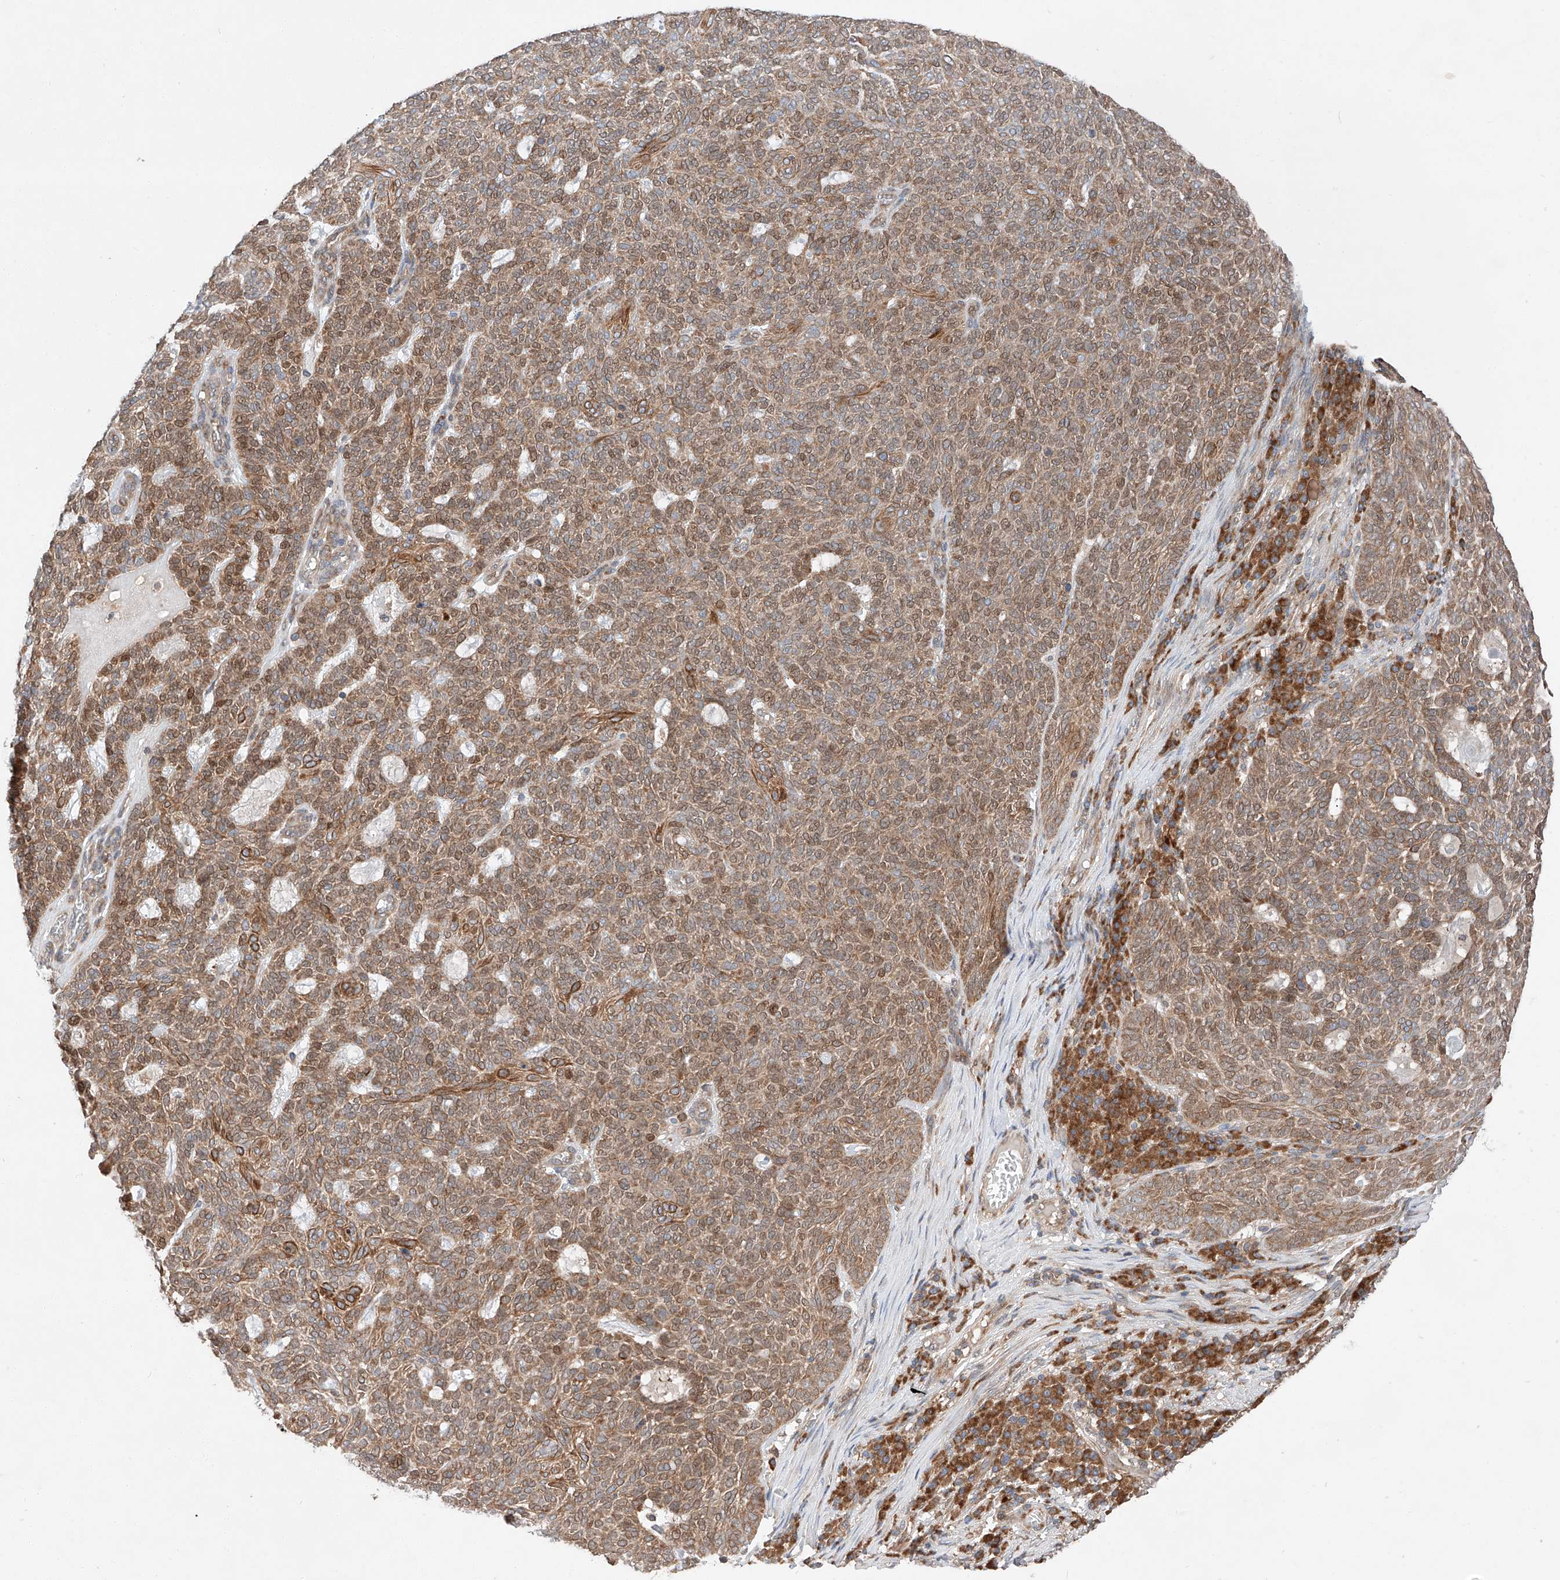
{"staining": {"intensity": "moderate", "quantity": ">75%", "location": "cytoplasmic/membranous,nuclear"}, "tissue": "skin cancer", "cell_type": "Tumor cells", "image_type": "cancer", "snomed": [{"axis": "morphology", "description": "Squamous cell carcinoma, NOS"}, {"axis": "topography", "description": "Skin"}], "caption": "DAB (3,3'-diaminobenzidine) immunohistochemical staining of squamous cell carcinoma (skin) shows moderate cytoplasmic/membranous and nuclear protein expression in approximately >75% of tumor cells.", "gene": "RUSC1", "patient": {"sex": "female", "age": 90}}